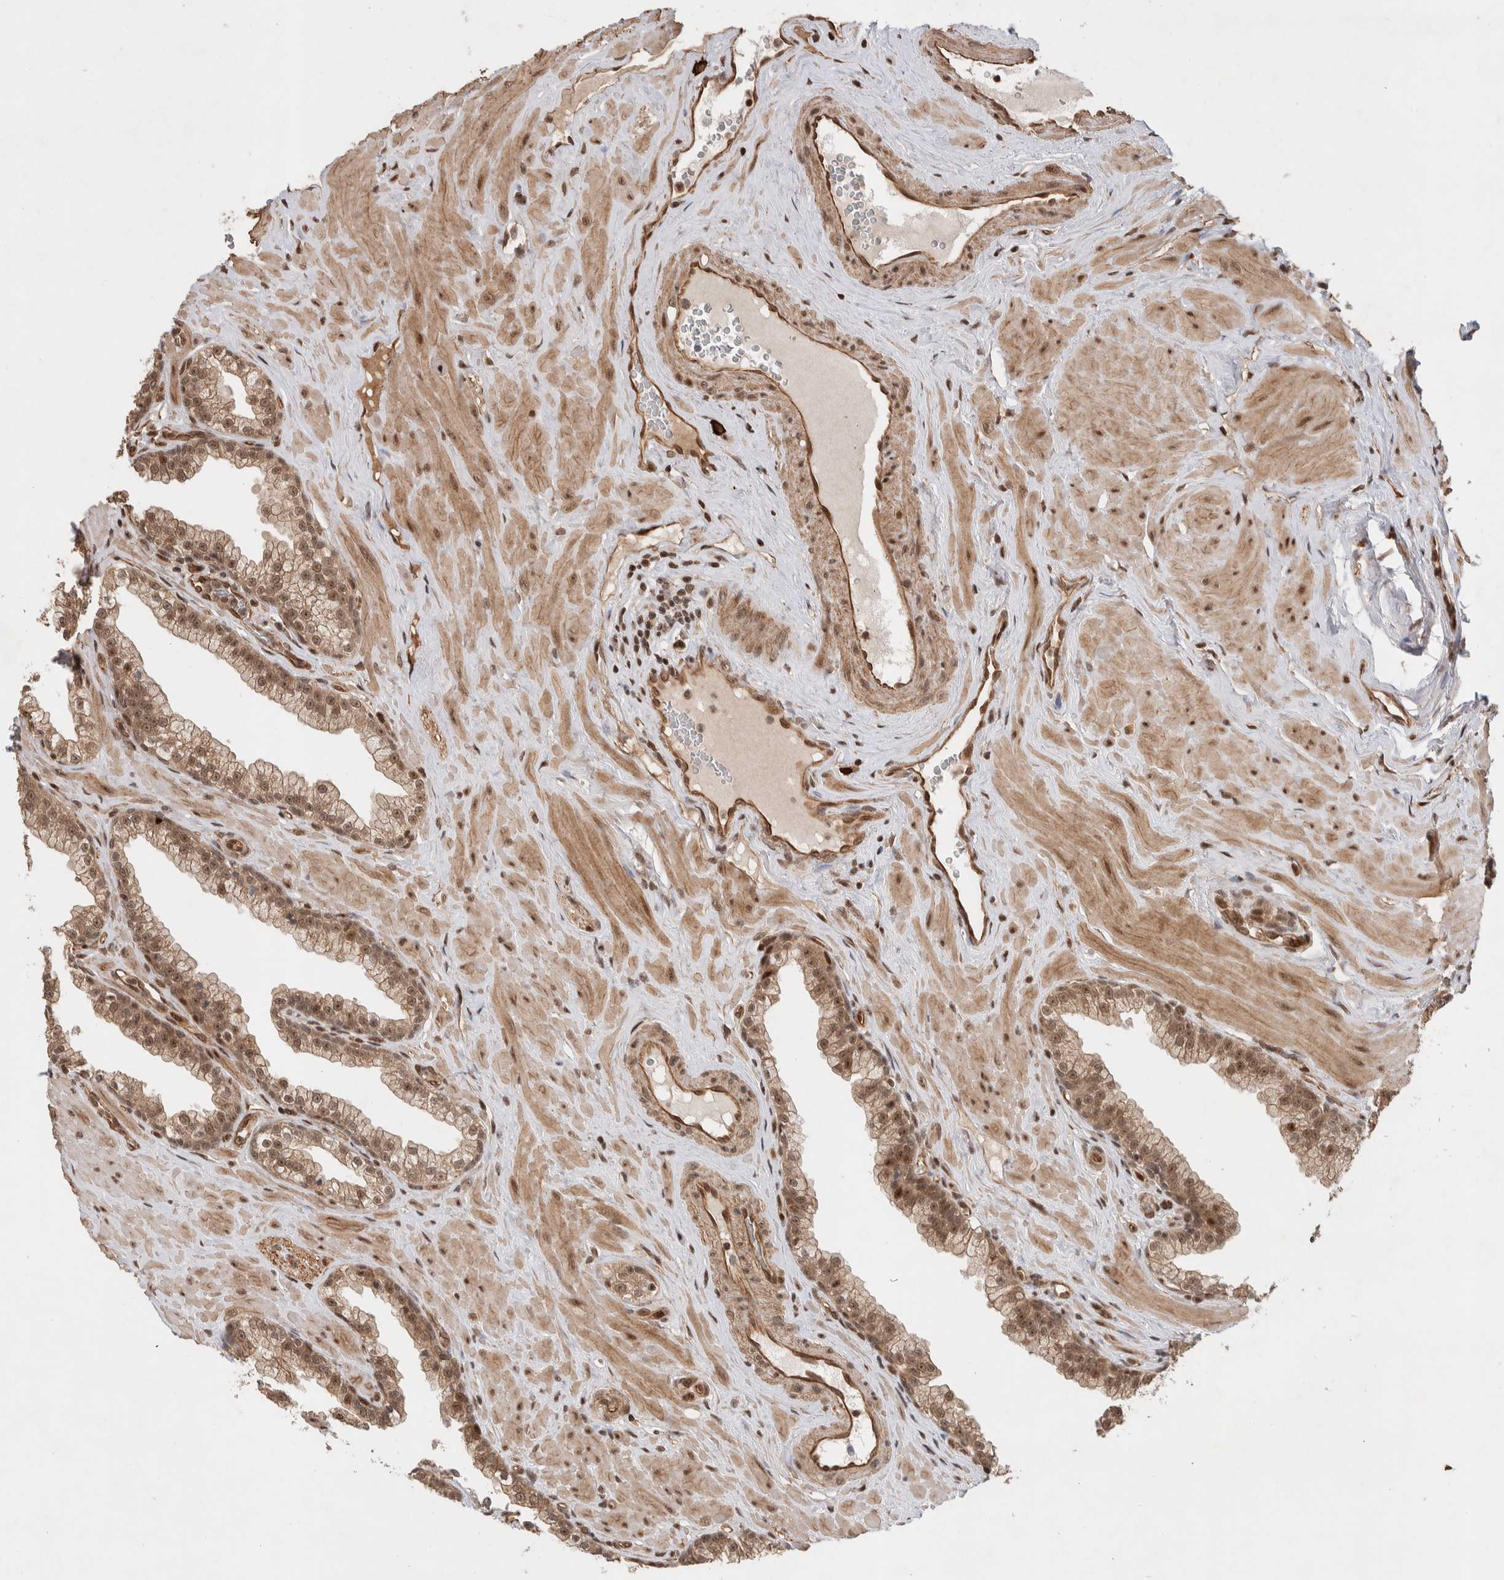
{"staining": {"intensity": "moderate", "quantity": ">75%", "location": "cytoplasmic/membranous,nuclear"}, "tissue": "prostate", "cell_type": "Glandular cells", "image_type": "normal", "snomed": [{"axis": "morphology", "description": "Normal tissue, NOS"}, {"axis": "morphology", "description": "Urothelial carcinoma, Low grade"}, {"axis": "topography", "description": "Urinary bladder"}, {"axis": "topography", "description": "Prostate"}], "caption": "There is medium levels of moderate cytoplasmic/membranous,nuclear expression in glandular cells of normal prostate, as demonstrated by immunohistochemical staining (brown color).", "gene": "TOR1B", "patient": {"sex": "male", "age": 60}}